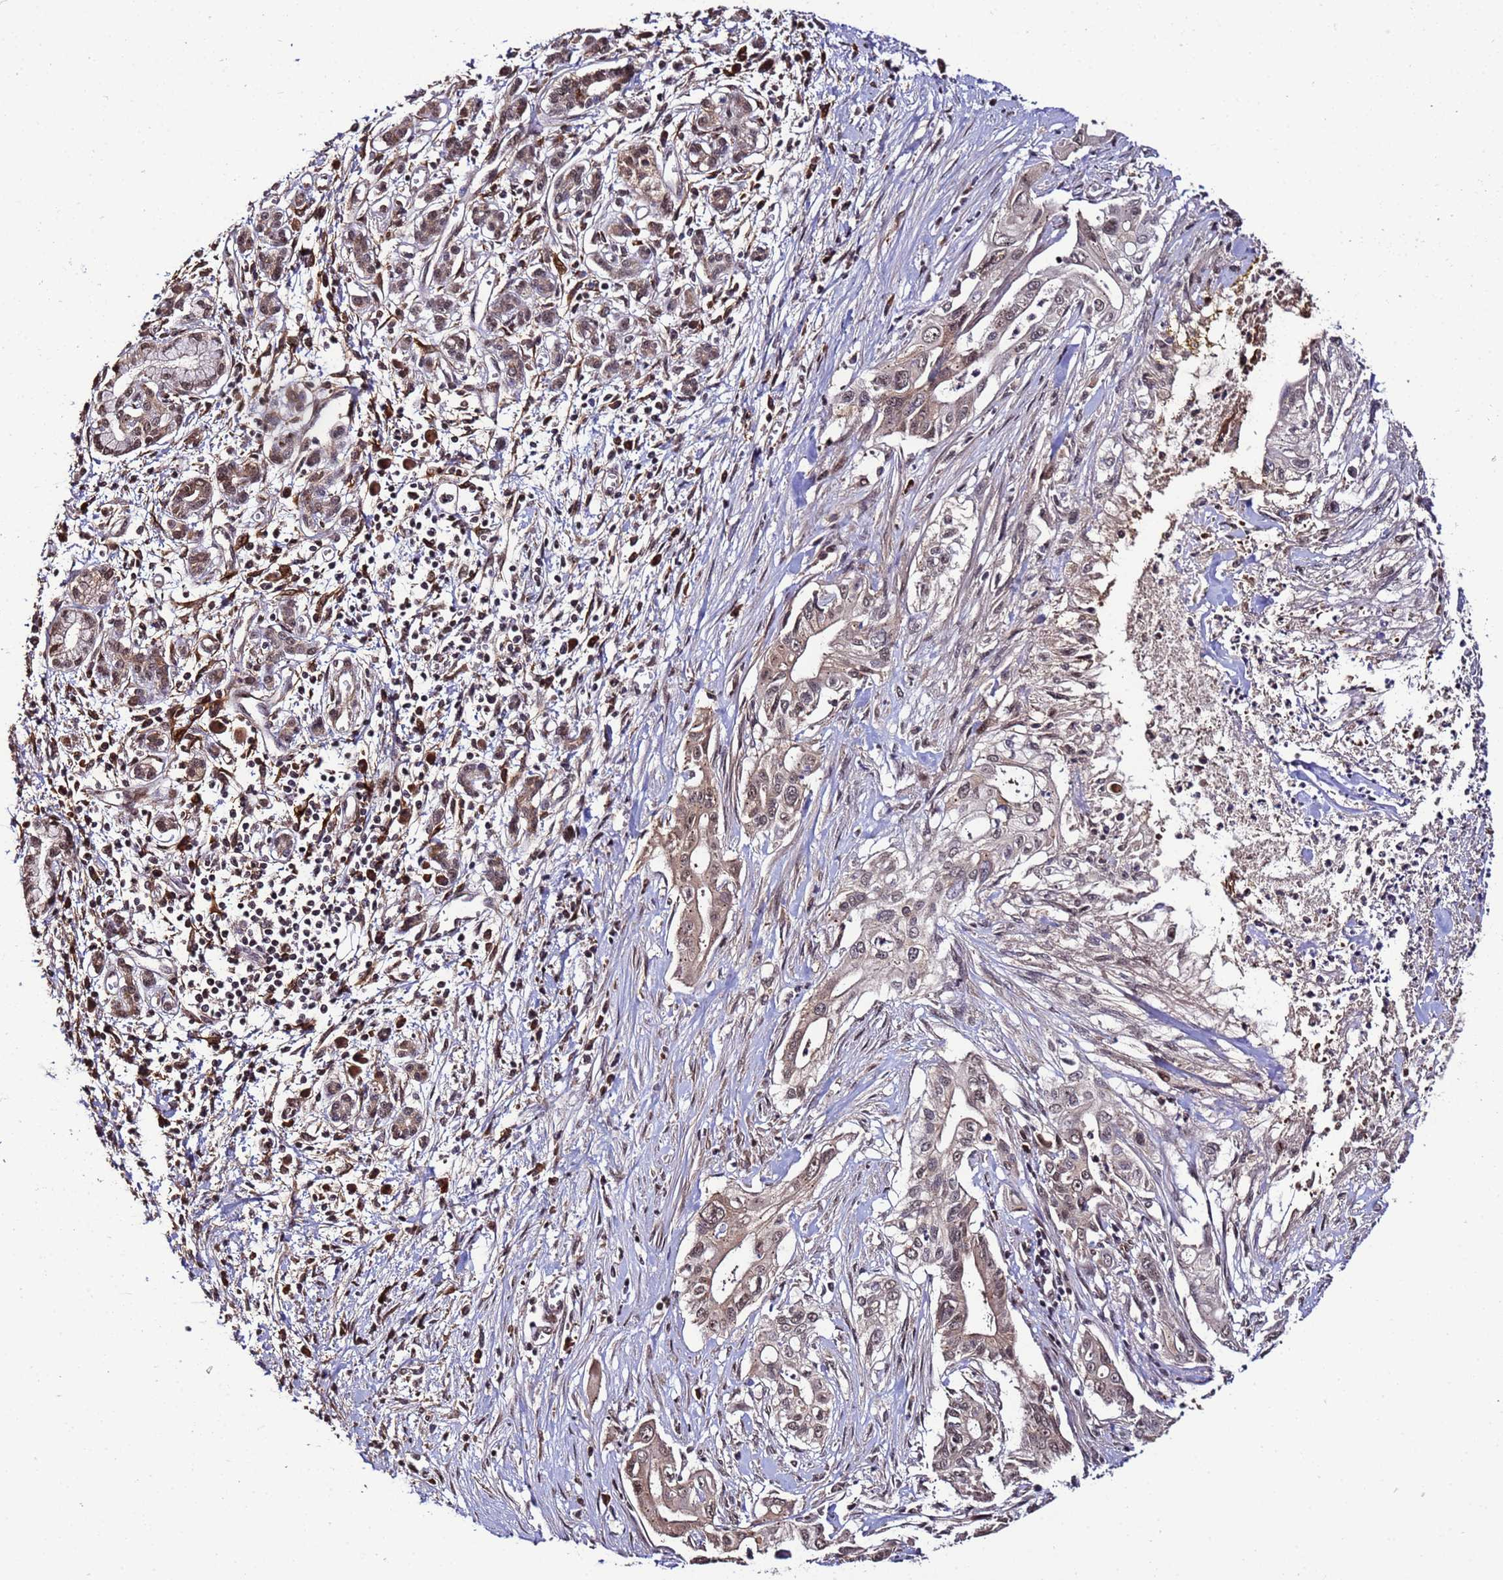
{"staining": {"intensity": "weak", "quantity": ">75%", "location": "cytoplasmic/membranous,nuclear"}, "tissue": "pancreatic cancer", "cell_type": "Tumor cells", "image_type": "cancer", "snomed": [{"axis": "morphology", "description": "Adenocarcinoma, NOS"}, {"axis": "topography", "description": "Pancreas"}], "caption": "DAB (3,3'-diaminobenzidine) immunohistochemical staining of adenocarcinoma (pancreatic) exhibits weak cytoplasmic/membranous and nuclear protein positivity in approximately >75% of tumor cells.", "gene": "WNK4", "patient": {"sex": "male", "age": 58}}